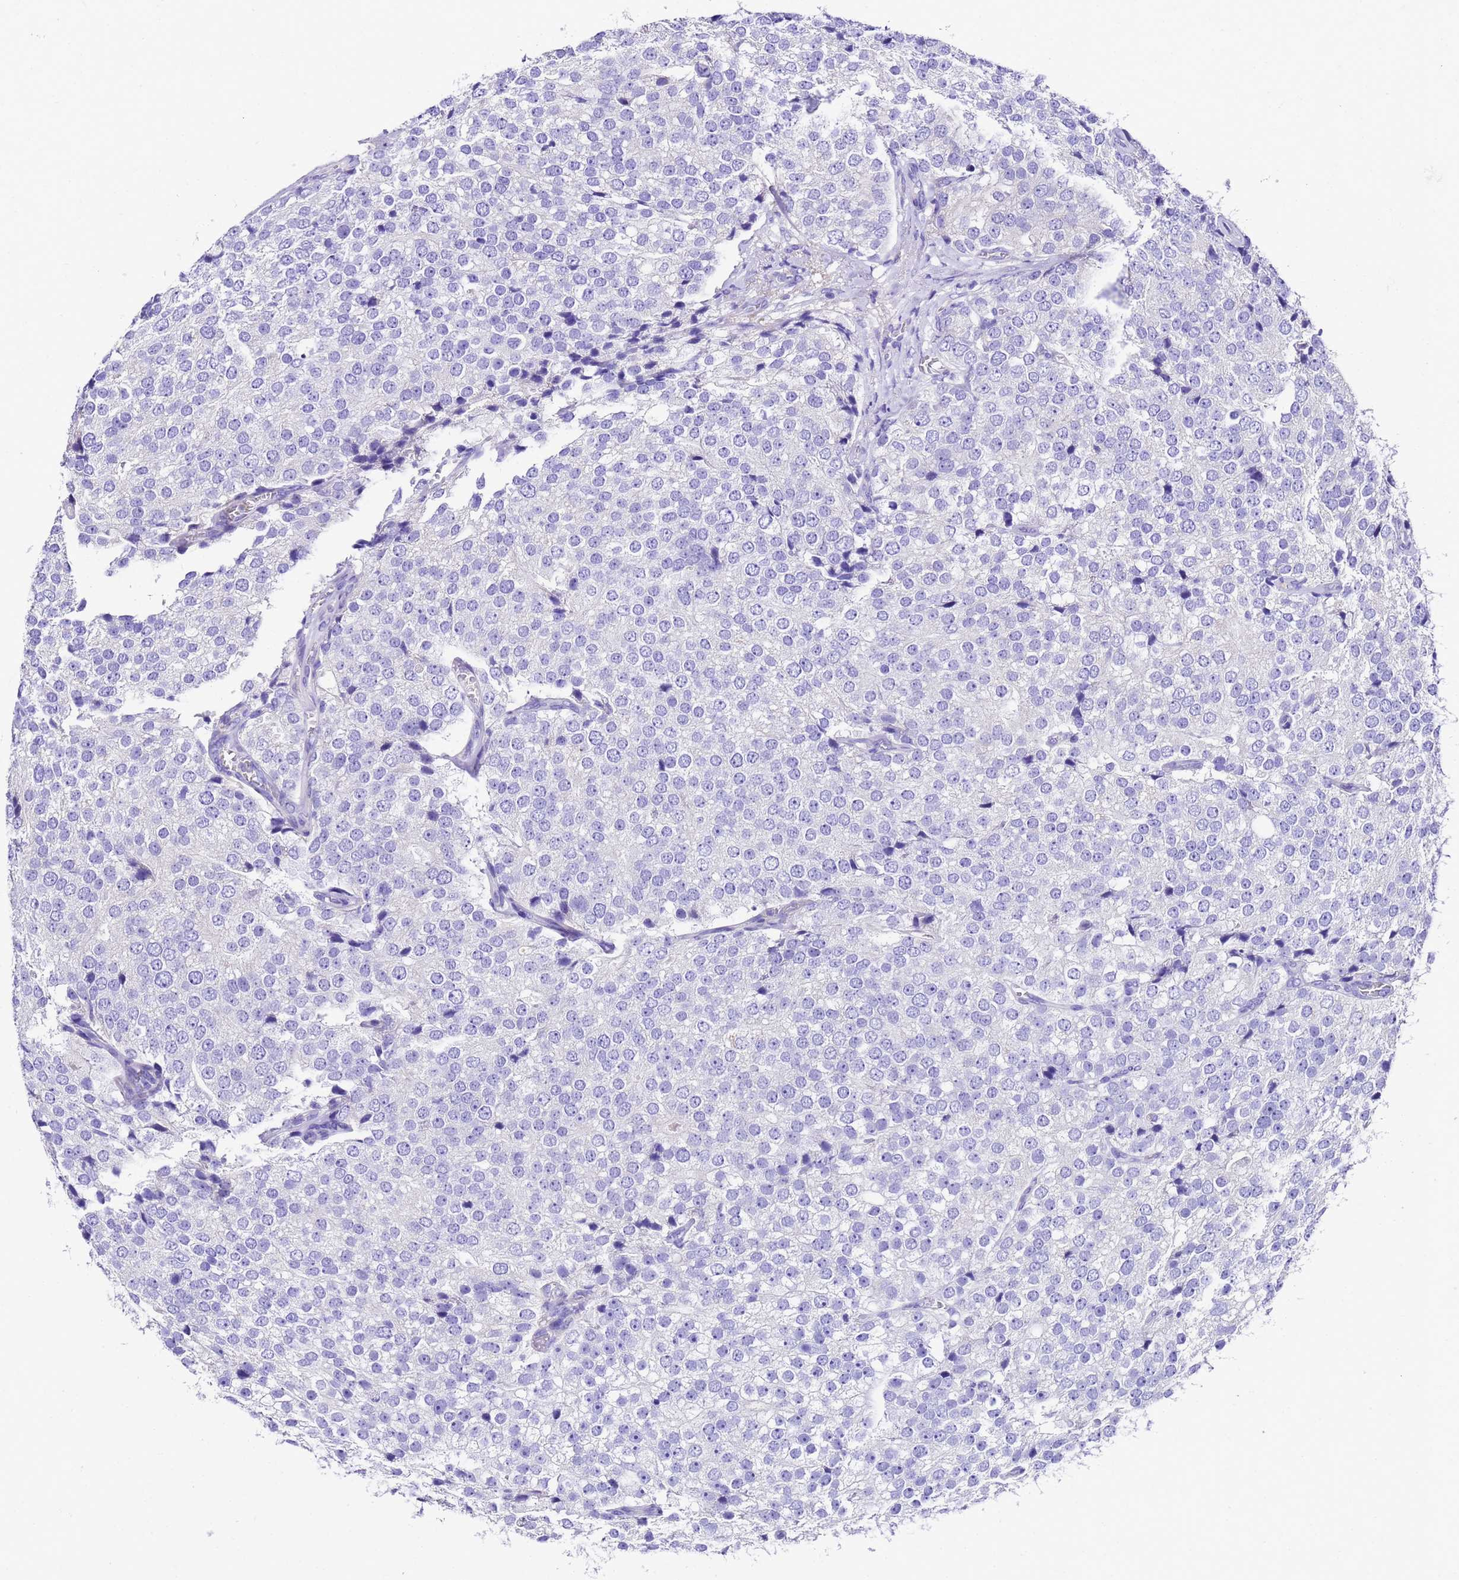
{"staining": {"intensity": "negative", "quantity": "none", "location": "none"}, "tissue": "prostate cancer", "cell_type": "Tumor cells", "image_type": "cancer", "snomed": [{"axis": "morphology", "description": "Adenocarcinoma, High grade"}, {"axis": "topography", "description": "Prostate"}], "caption": "Tumor cells show no significant positivity in high-grade adenocarcinoma (prostate).", "gene": "UGT2A1", "patient": {"sex": "male", "age": 49}}